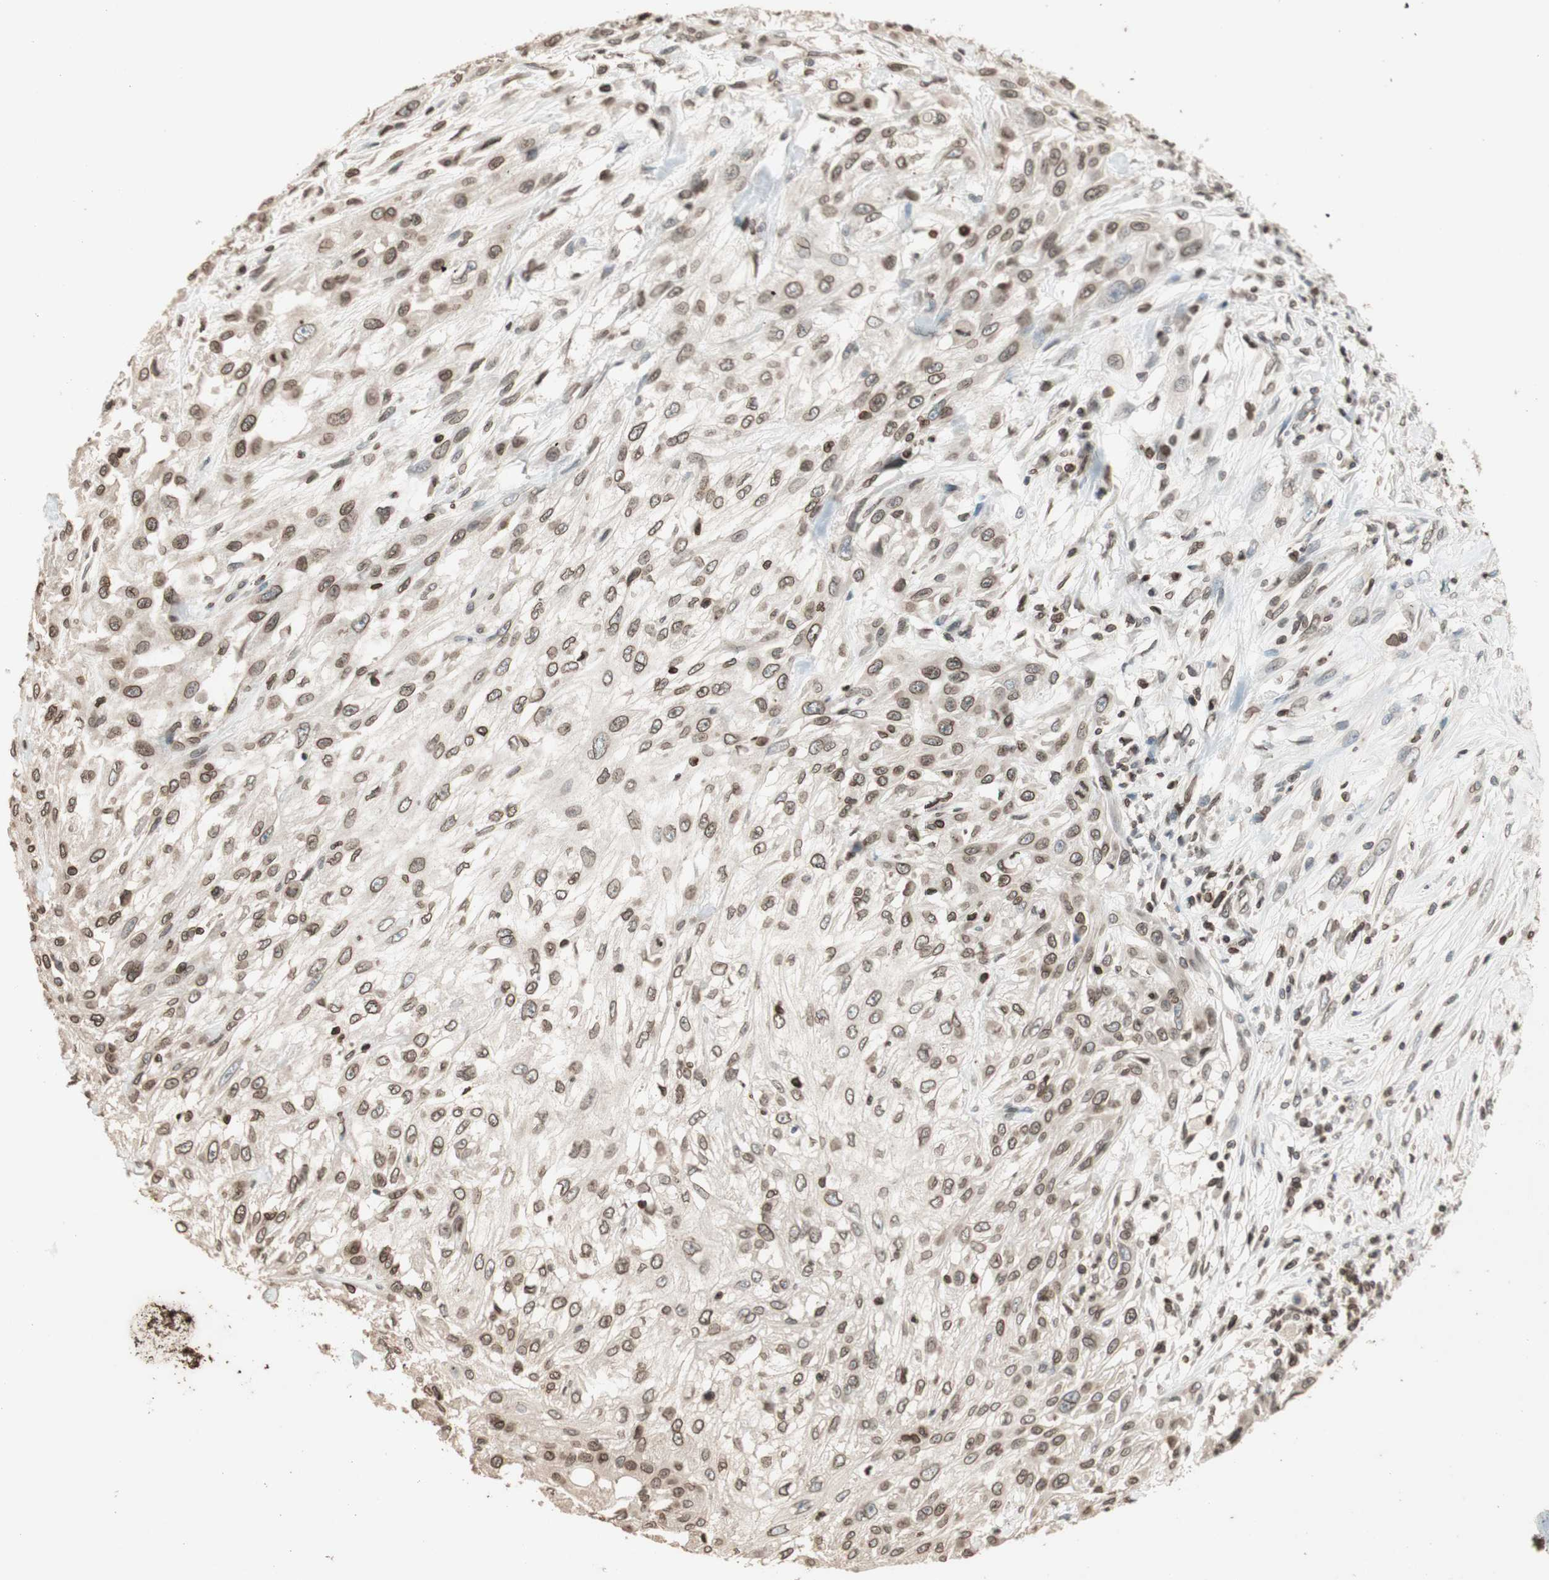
{"staining": {"intensity": "moderate", "quantity": ">75%", "location": "cytoplasmic/membranous,nuclear"}, "tissue": "skin cancer", "cell_type": "Tumor cells", "image_type": "cancer", "snomed": [{"axis": "morphology", "description": "Squamous cell carcinoma, NOS"}, {"axis": "topography", "description": "Skin"}], "caption": "Protein staining of skin cancer (squamous cell carcinoma) tissue exhibits moderate cytoplasmic/membranous and nuclear positivity in about >75% of tumor cells.", "gene": "TMPO", "patient": {"sex": "male", "age": 75}}